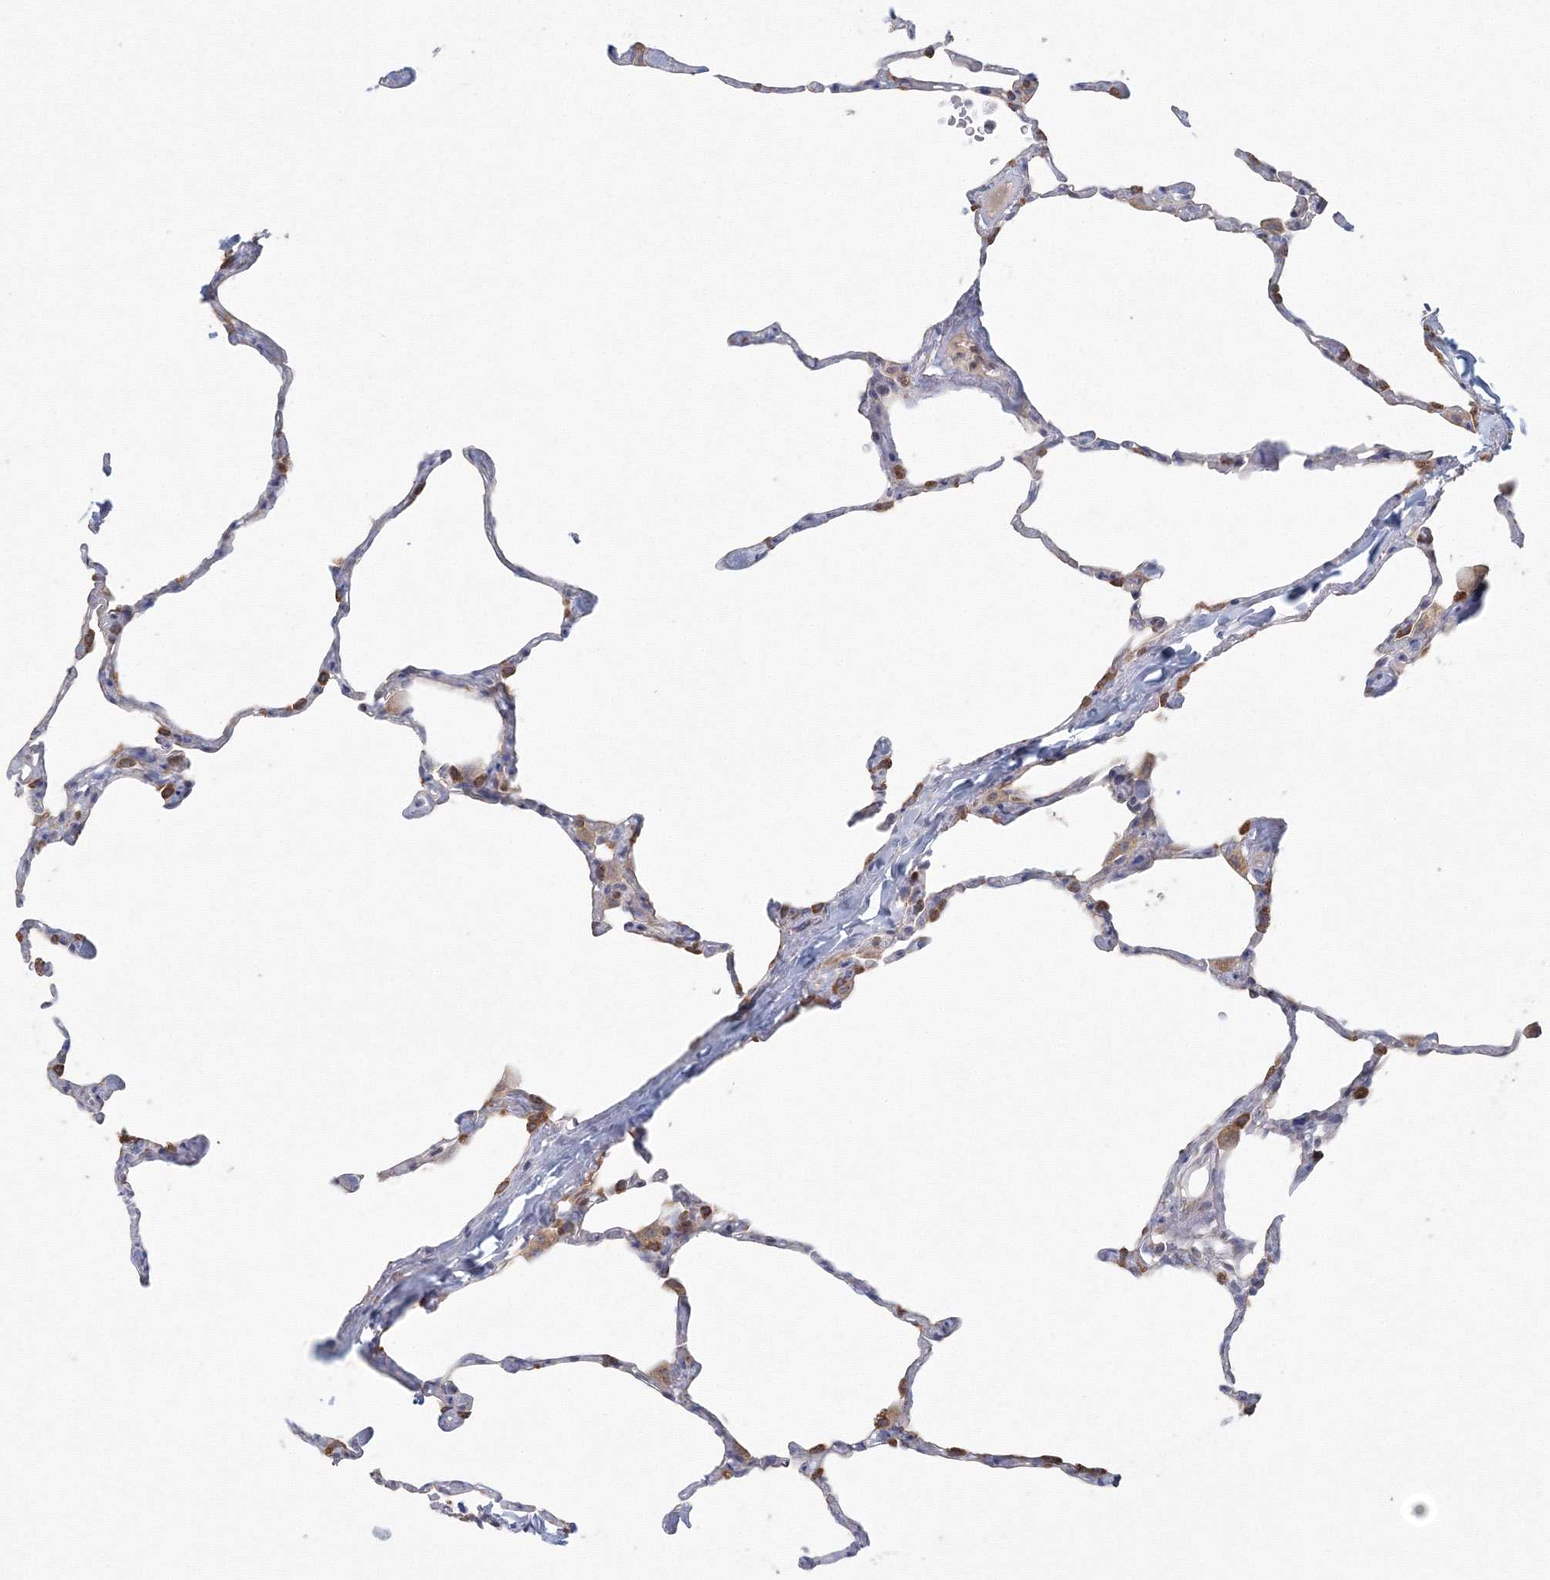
{"staining": {"intensity": "moderate", "quantity": "<25%", "location": "cytoplasmic/membranous"}, "tissue": "lung", "cell_type": "Alveolar cells", "image_type": "normal", "snomed": [{"axis": "morphology", "description": "Normal tissue, NOS"}, {"axis": "topography", "description": "Lung"}], "caption": "Immunohistochemistry (IHC) of unremarkable lung exhibits low levels of moderate cytoplasmic/membranous positivity in approximately <25% of alveolar cells.", "gene": "TACC2", "patient": {"sex": "male", "age": 65}}